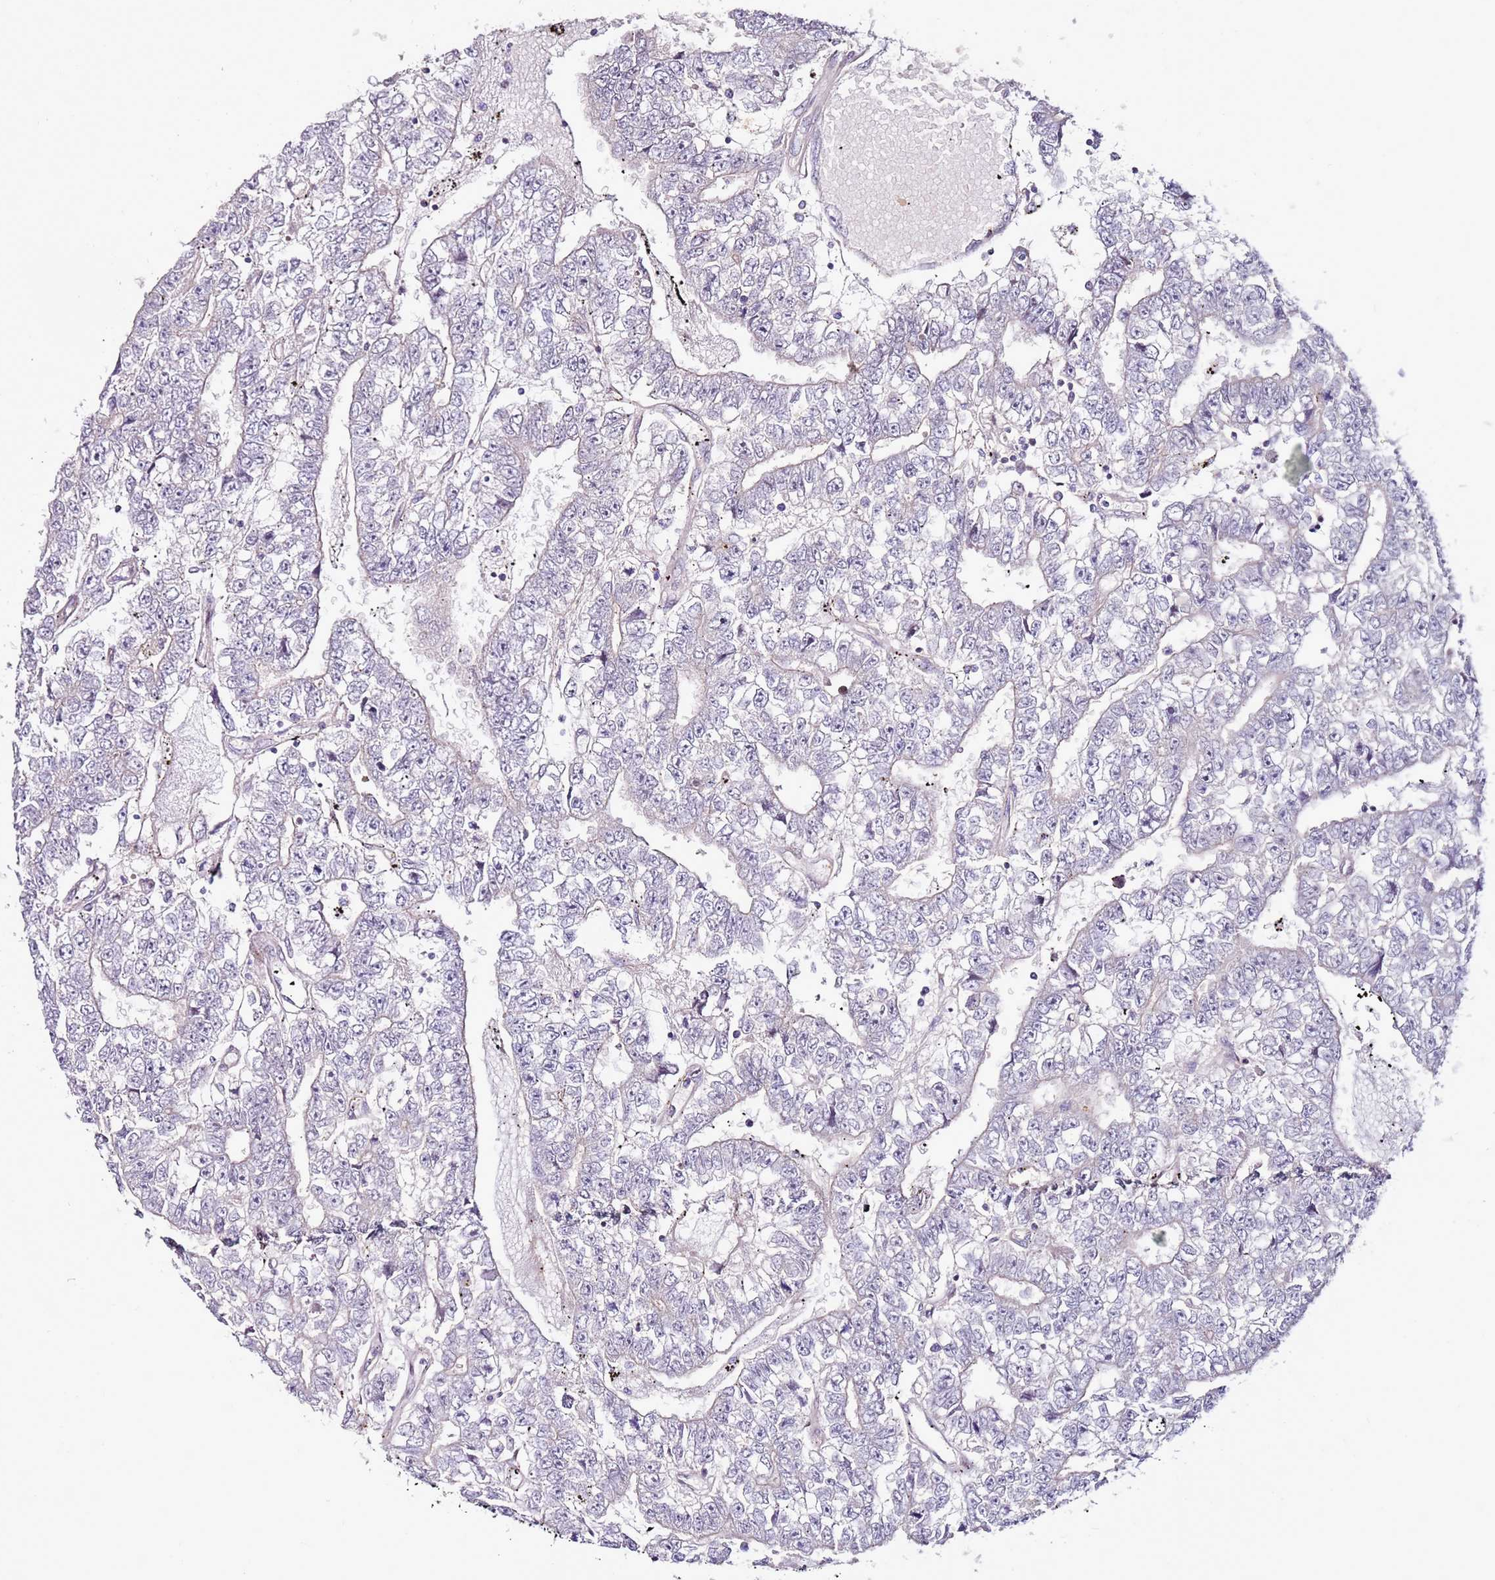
{"staining": {"intensity": "negative", "quantity": "none", "location": "none"}, "tissue": "testis cancer", "cell_type": "Tumor cells", "image_type": "cancer", "snomed": [{"axis": "morphology", "description": "Carcinoma, Embryonal, NOS"}, {"axis": "topography", "description": "Testis"}], "caption": "Image shows no significant protein staining in tumor cells of testis cancer (embryonal carcinoma).", "gene": "MTG2", "patient": {"sex": "male", "age": 25}}